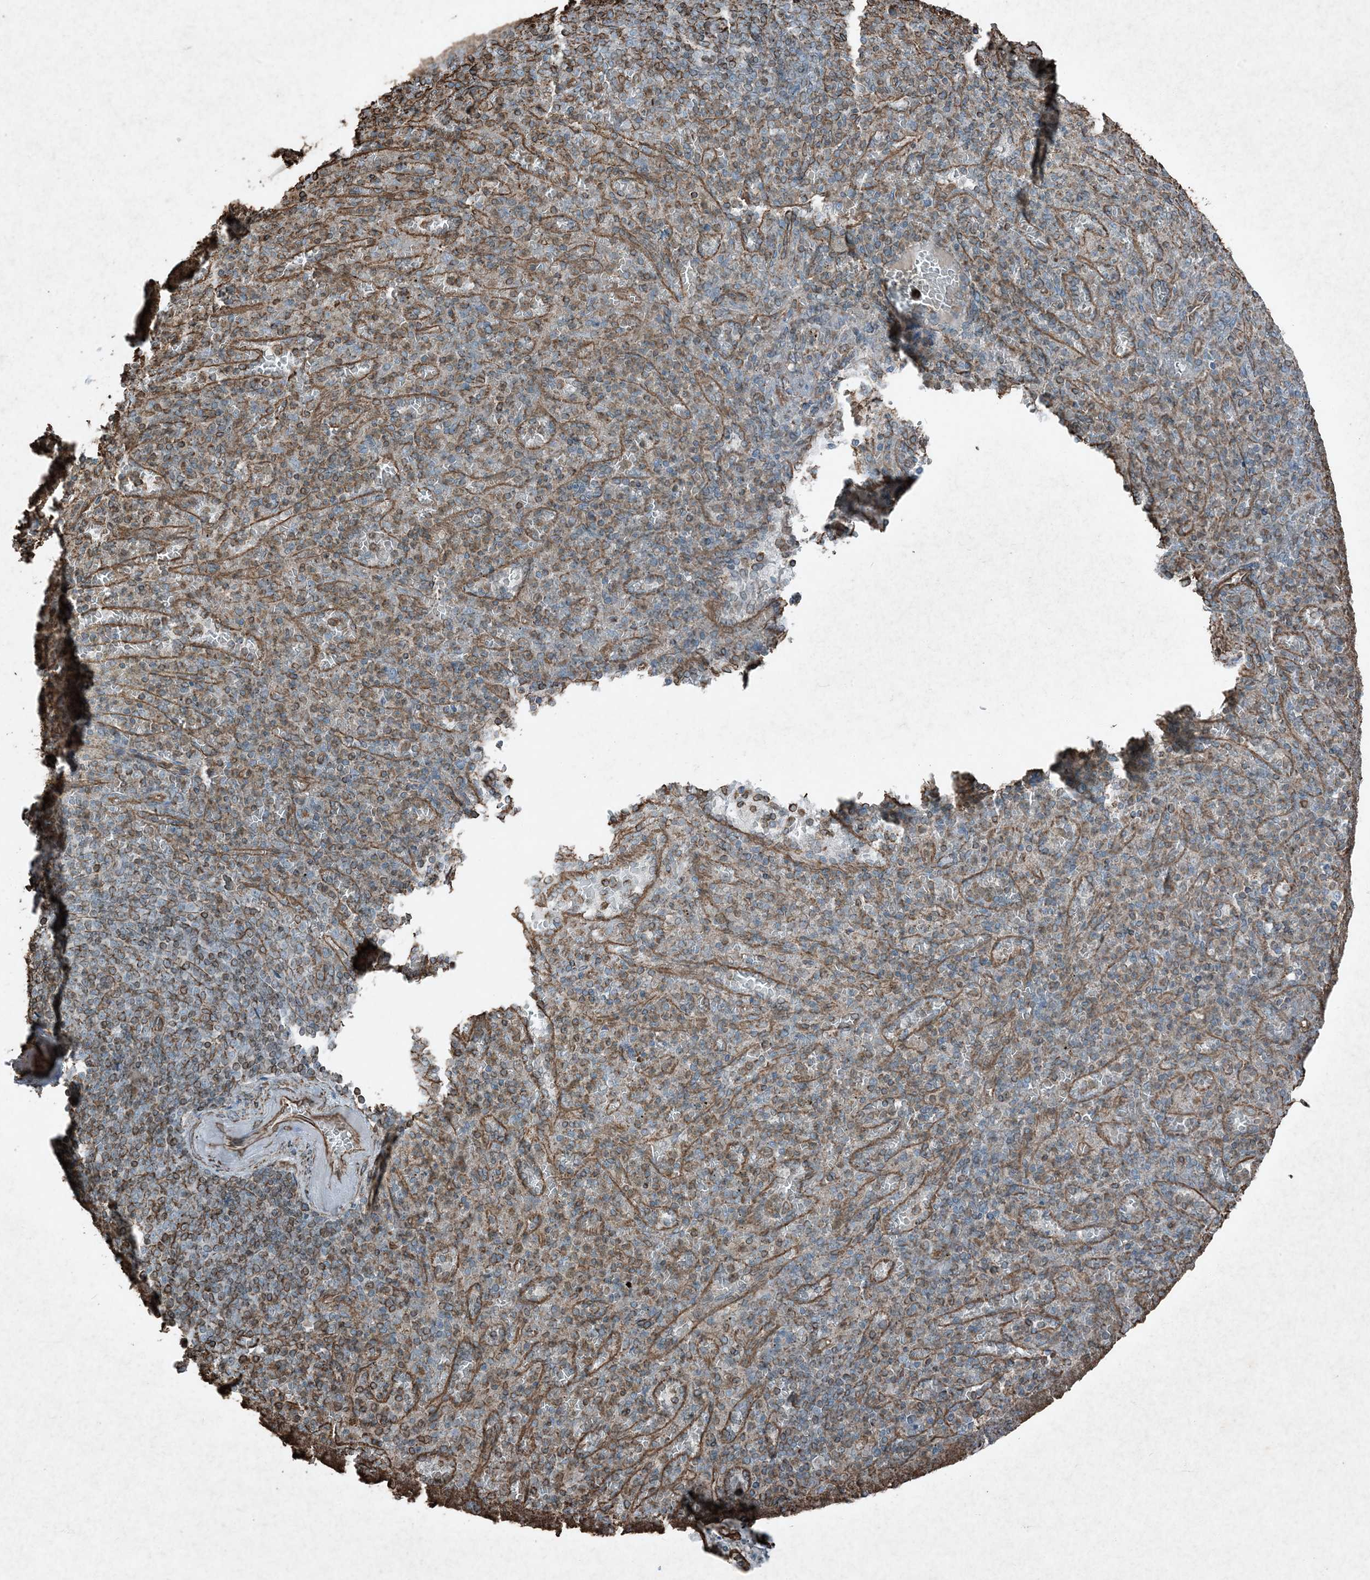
{"staining": {"intensity": "moderate", "quantity": "25%-75%", "location": "cytoplasmic/membranous"}, "tissue": "spleen", "cell_type": "Cells in red pulp", "image_type": "normal", "snomed": [{"axis": "morphology", "description": "Normal tissue, NOS"}, {"axis": "topography", "description": "Spleen"}], "caption": "About 25%-75% of cells in red pulp in benign spleen display moderate cytoplasmic/membranous protein staining as visualized by brown immunohistochemical staining.", "gene": "RYK", "patient": {"sex": "female", "age": 74}}